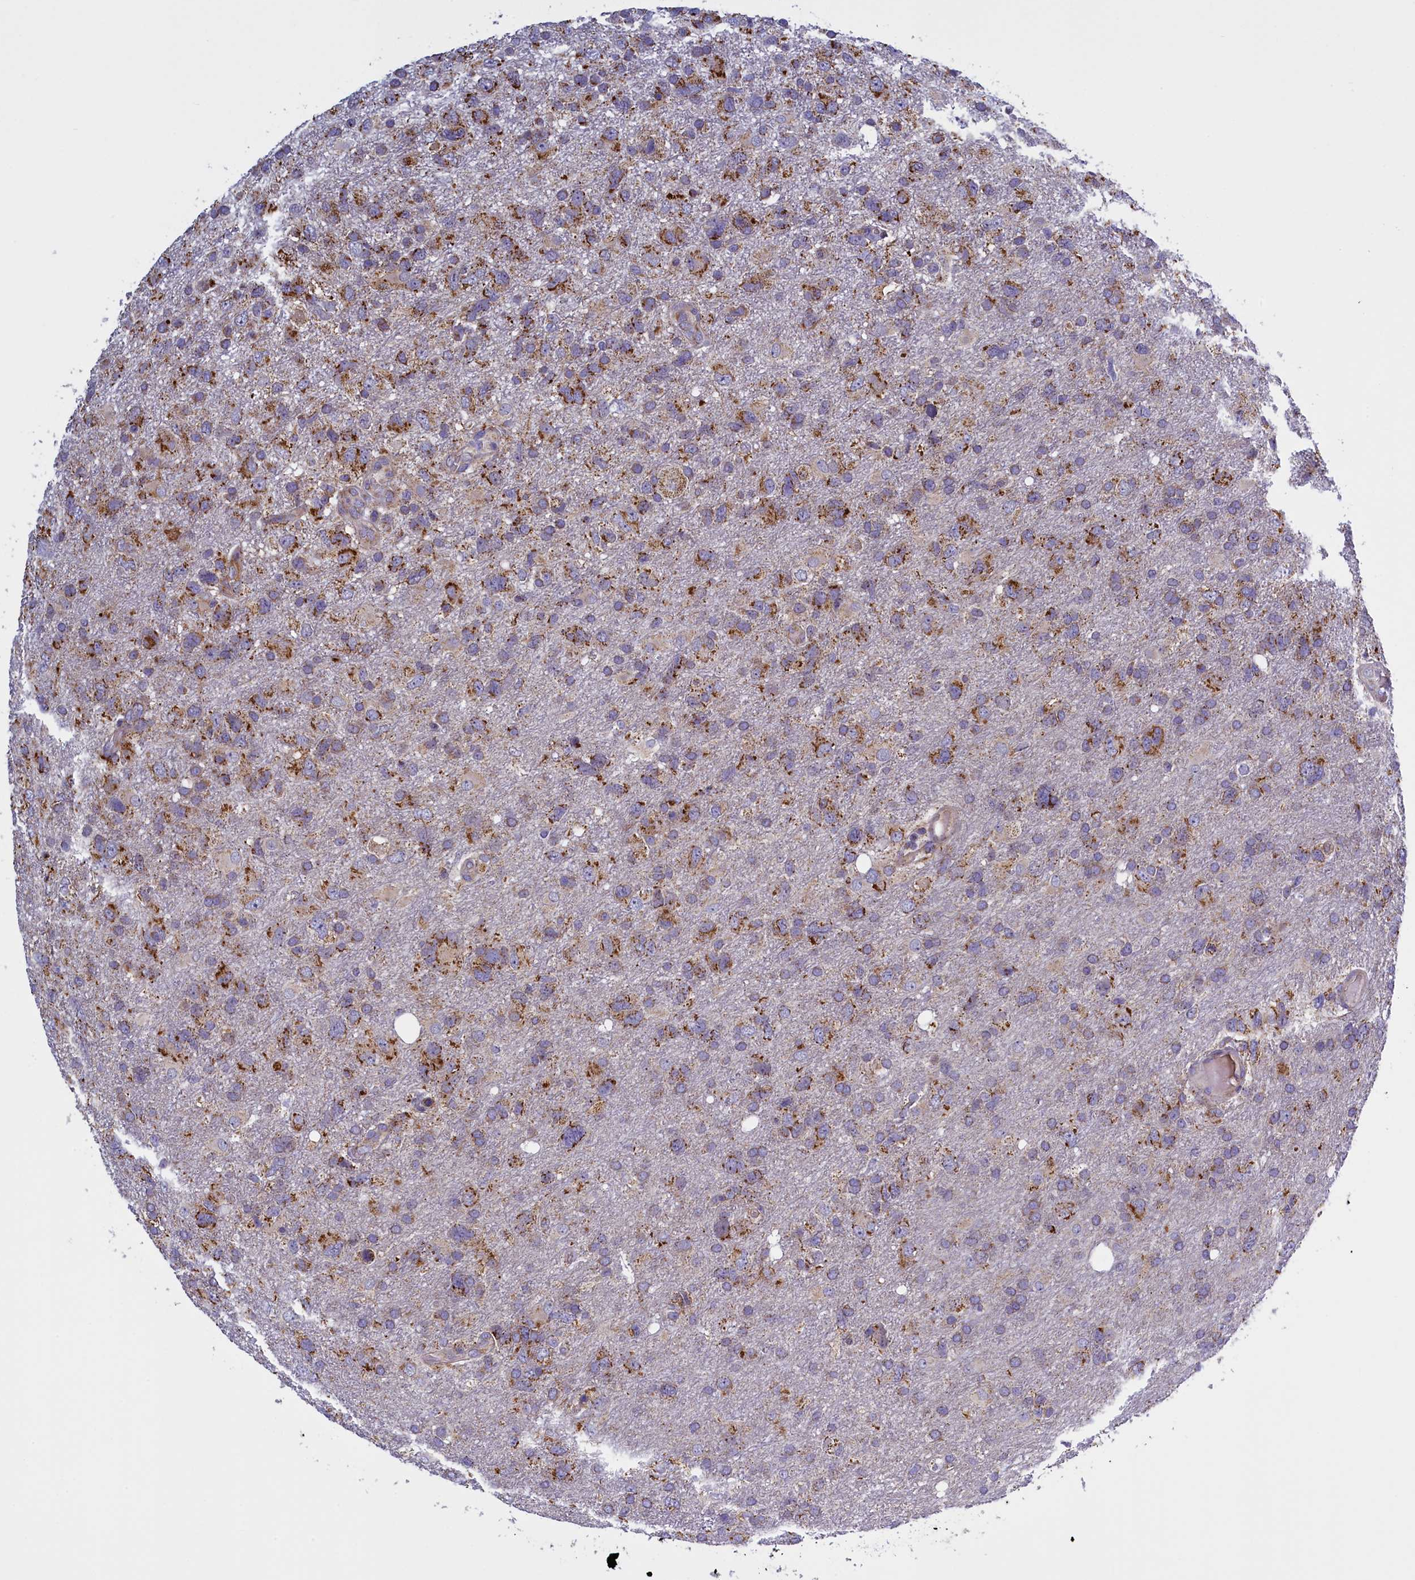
{"staining": {"intensity": "moderate", "quantity": "25%-75%", "location": "cytoplasmic/membranous"}, "tissue": "glioma", "cell_type": "Tumor cells", "image_type": "cancer", "snomed": [{"axis": "morphology", "description": "Glioma, malignant, High grade"}, {"axis": "topography", "description": "Brain"}], "caption": "Immunohistochemistry (IHC) (DAB (3,3'-diaminobenzidine)) staining of glioma displays moderate cytoplasmic/membranous protein expression in about 25%-75% of tumor cells.", "gene": "IFT122", "patient": {"sex": "male", "age": 61}}